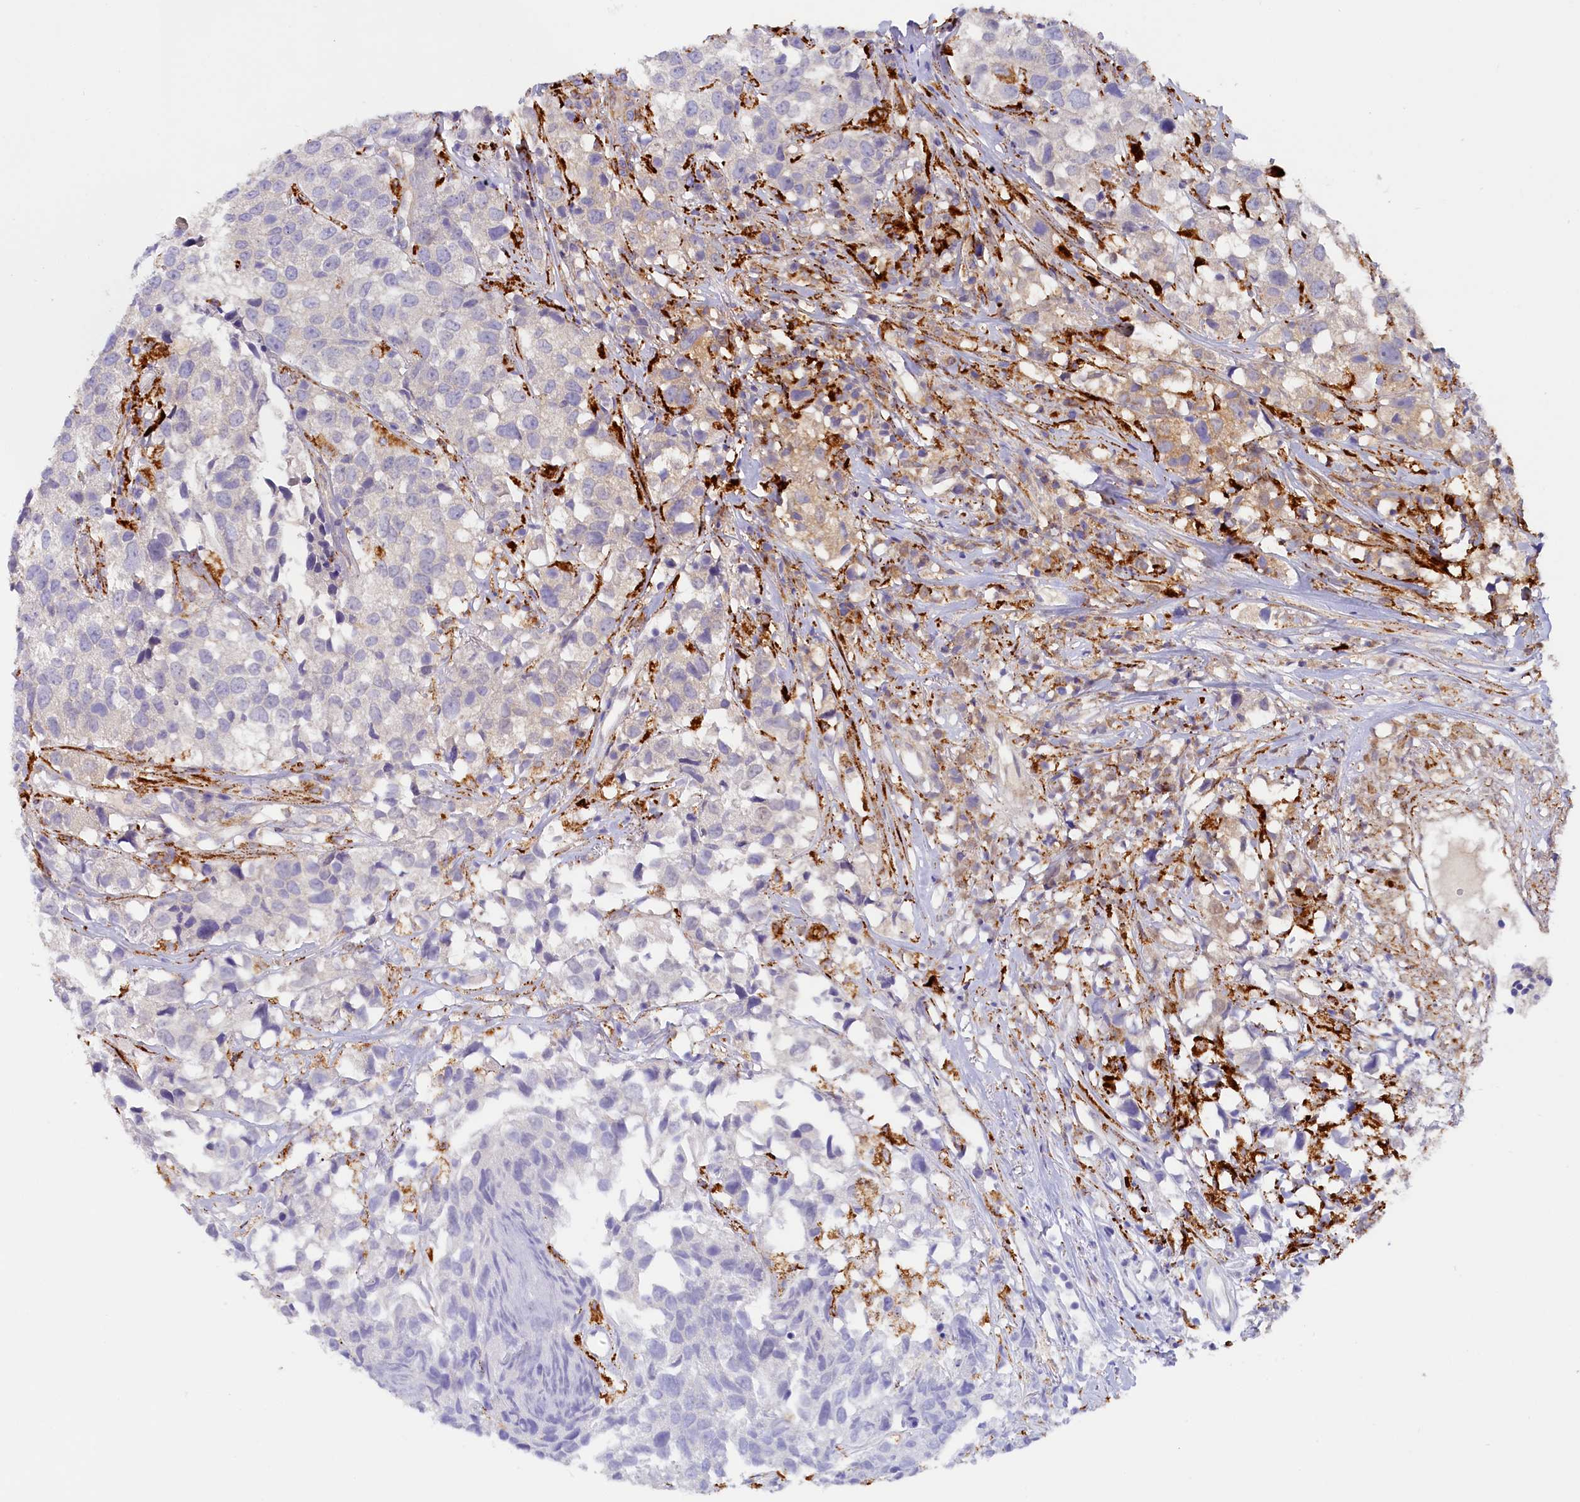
{"staining": {"intensity": "moderate", "quantity": "<25%", "location": "cytoplasmic/membranous"}, "tissue": "urothelial cancer", "cell_type": "Tumor cells", "image_type": "cancer", "snomed": [{"axis": "morphology", "description": "Urothelial carcinoma, High grade"}, {"axis": "topography", "description": "Urinary bladder"}], "caption": "Human high-grade urothelial carcinoma stained with a protein marker displays moderate staining in tumor cells.", "gene": "AKTIP", "patient": {"sex": "female", "age": 75}}